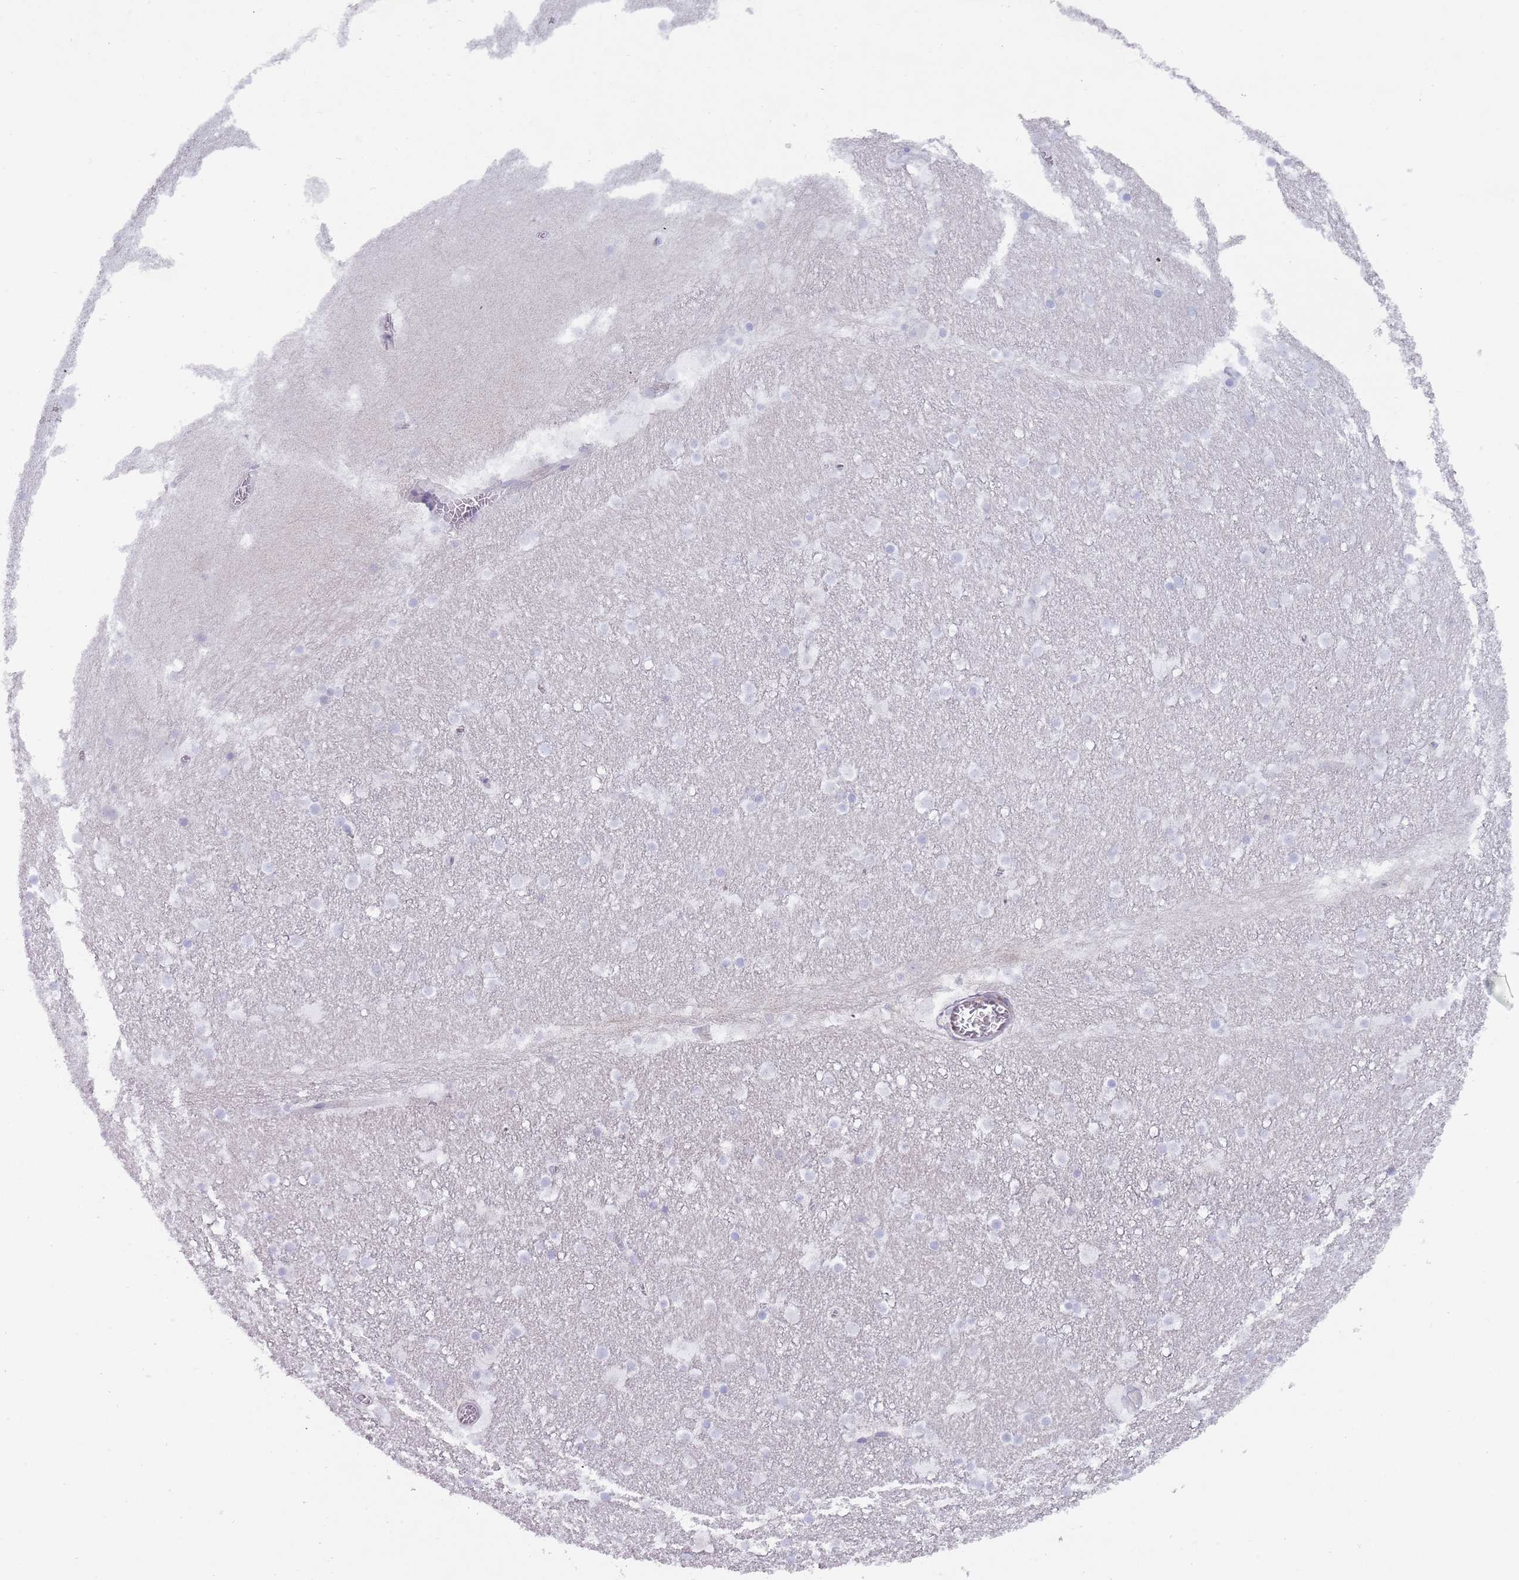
{"staining": {"intensity": "negative", "quantity": "none", "location": "none"}, "tissue": "caudate", "cell_type": "Glial cells", "image_type": "normal", "snomed": [{"axis": "morphology", "description": "Normal tissue, NOS"}, {"axis": "topography", "description": "Lateral ventricle wall"}], "caption": "The immunohistochemistry histopathology image has no significant staining in glial cells of caudate. (Immunohistochemistry (ihc), brightfield microscopy, high magnification).", "gene": "PRAC1", "patient": {"sex": "male", "age": 45}}